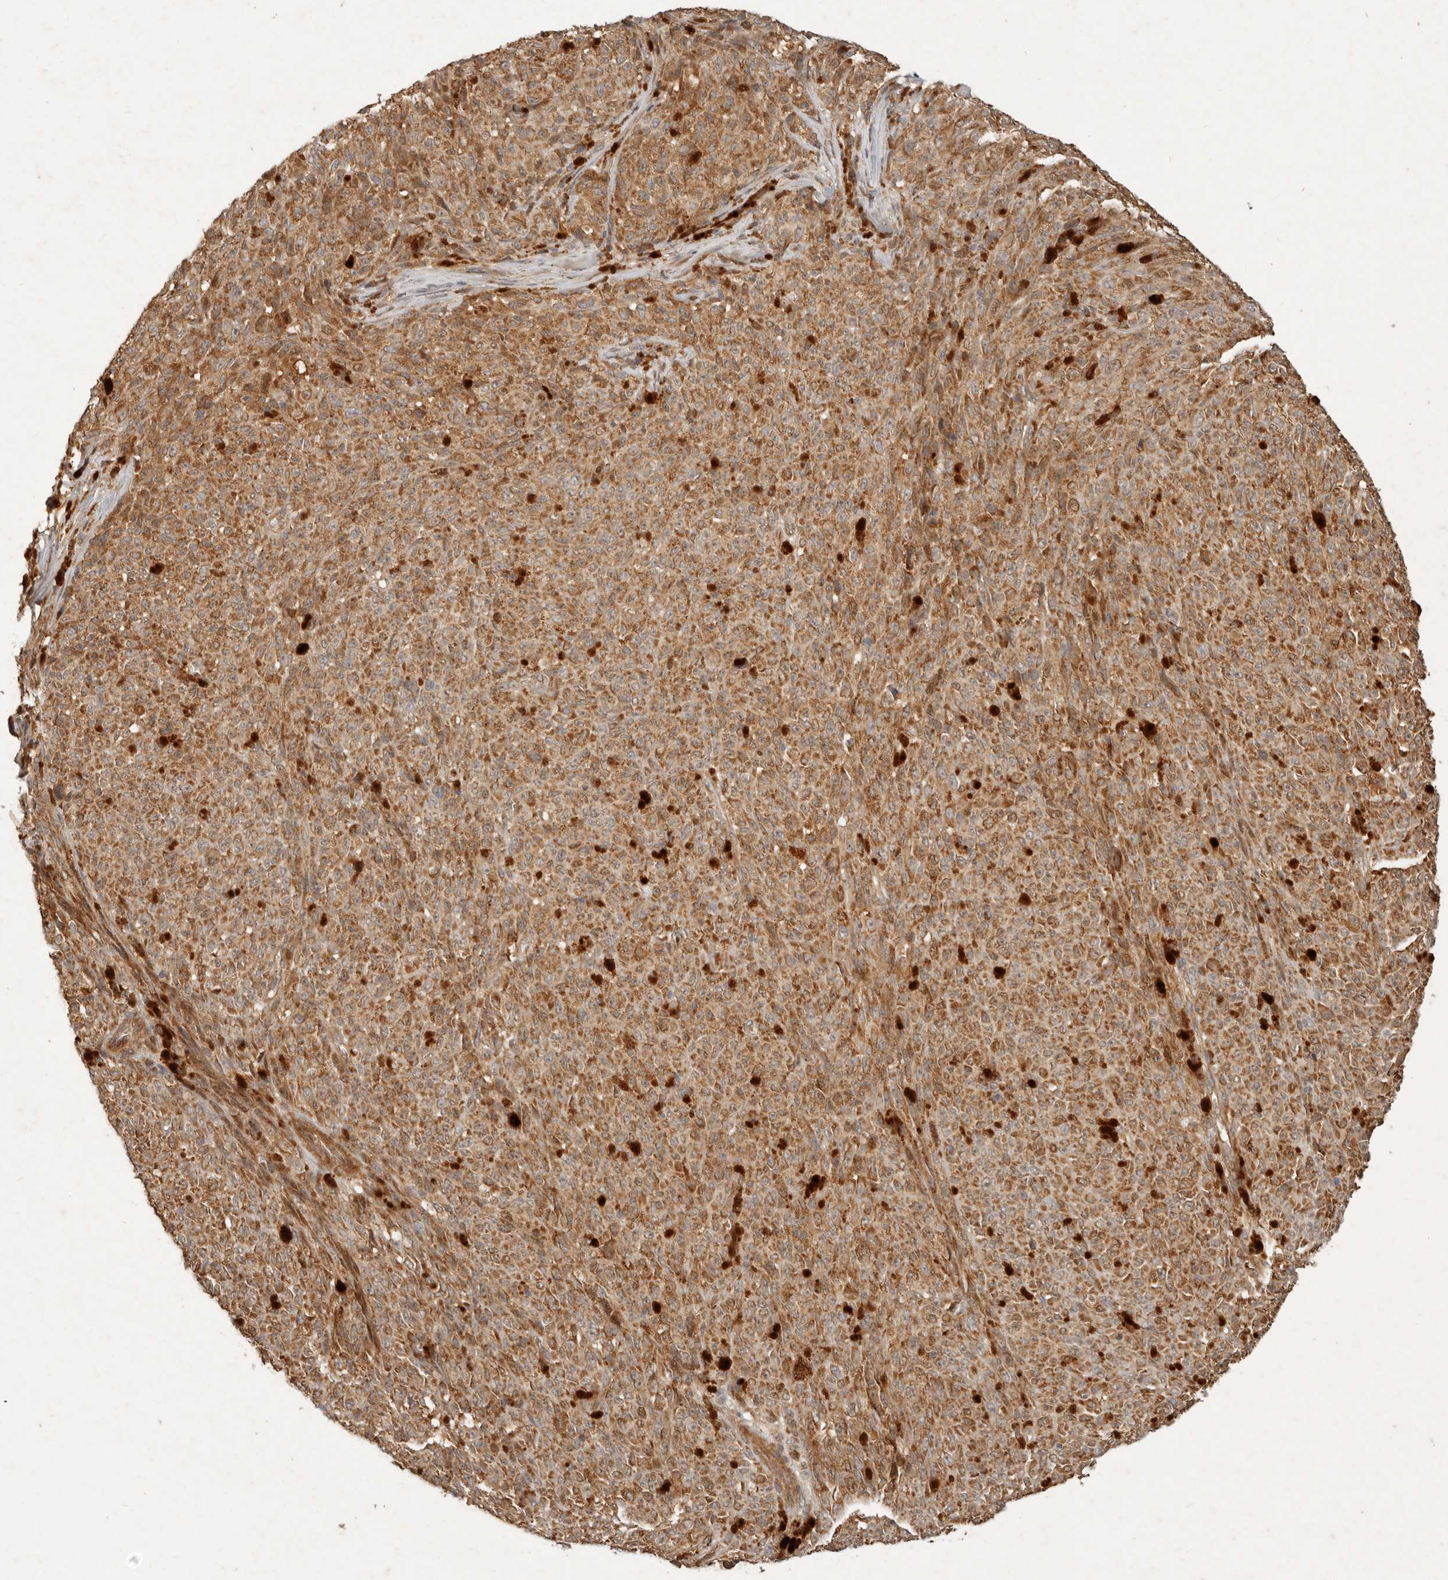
{"staining": {"intensity": "moderate", "quantity": ">75%", "location": "cytoplasmic/membranous"}, "tissue": "melanoma", "cell_type": "Tumor cells", "image_type": "cancer", "snomed": [{"axis": "morphology", "description": "Malignant melanoma, NOS"}, {"axis": "topography", "description": "Skin"}], "caption": "Tumor cells show medium levels of moderate cytoplasmic/membranous expression in approximately >75% of cells in human melanoma. The staining was performed using DAB, with brown indicating positive protein expression. Nuclei are stained blue with hematoxylin.", "gene": "CLEC4C", "patient": {"sex": "female", "age": 82}}